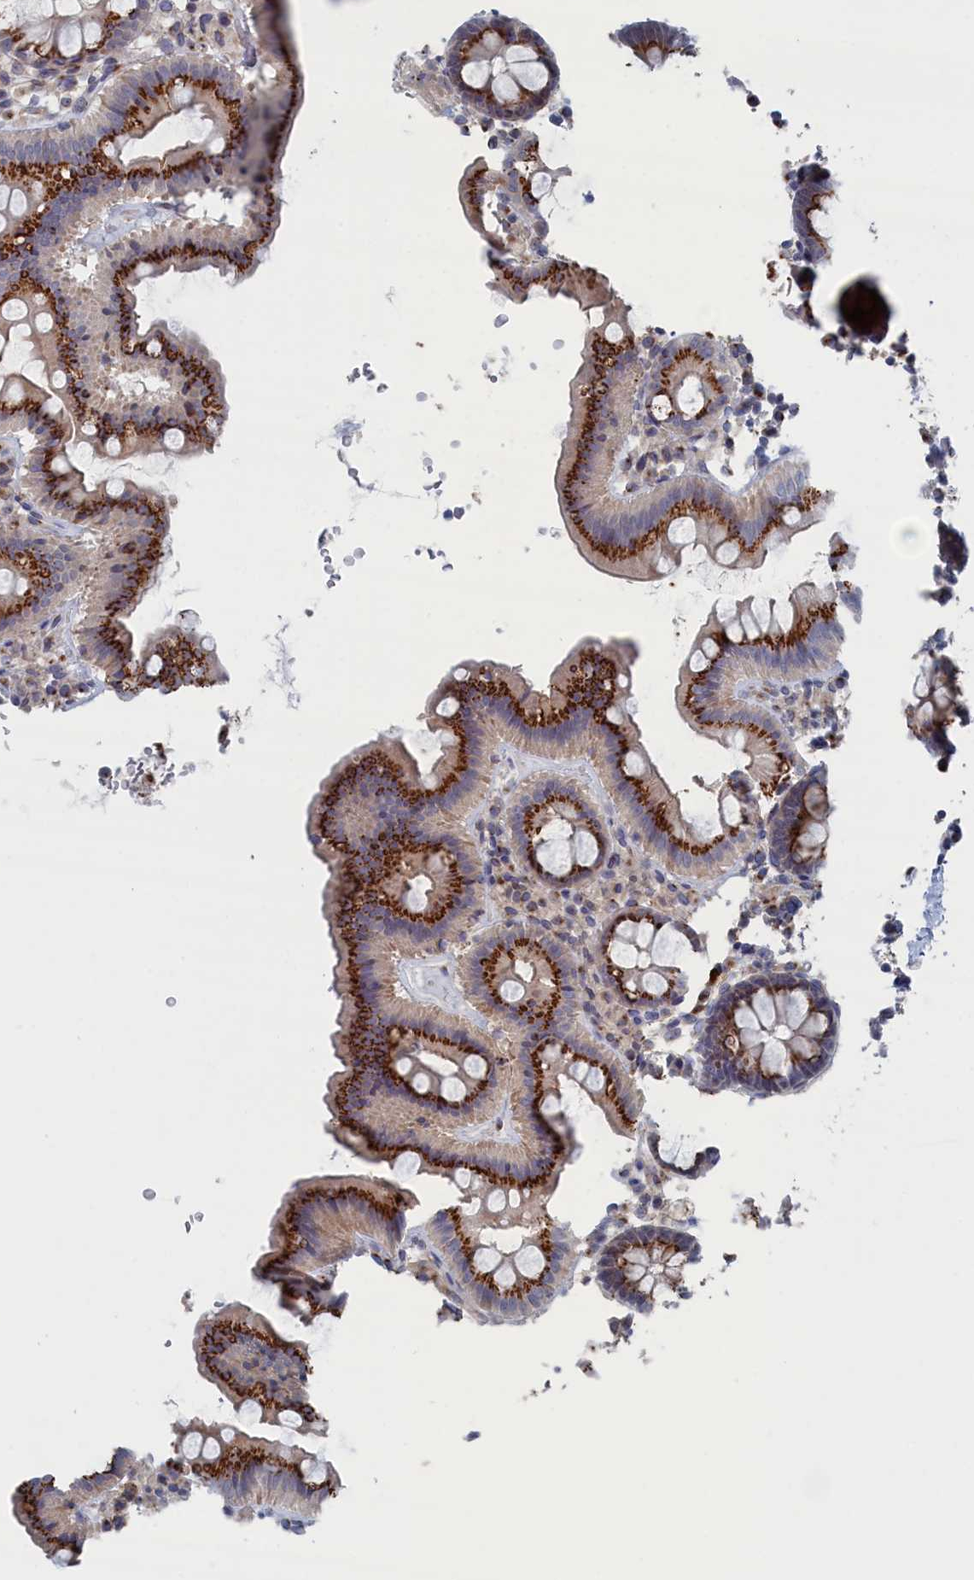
{"staining": {"intensity": "negative", "quantity": "none", "location": "none"}, "tissue": "colon", "cell_type": "Endothelial cells", "image_type": "normal", "snomed": [{"axis": "morphology", "description": "Normal tissue, NOS"}, {"axis": "topography", "description": "Colon"}], "caption": "This is an immunohistochemistry micrograph of benign colon. There is no staining in endothelial cells.", "gene": "IRX1", "patient": {"sex": "male", "age": 75}}